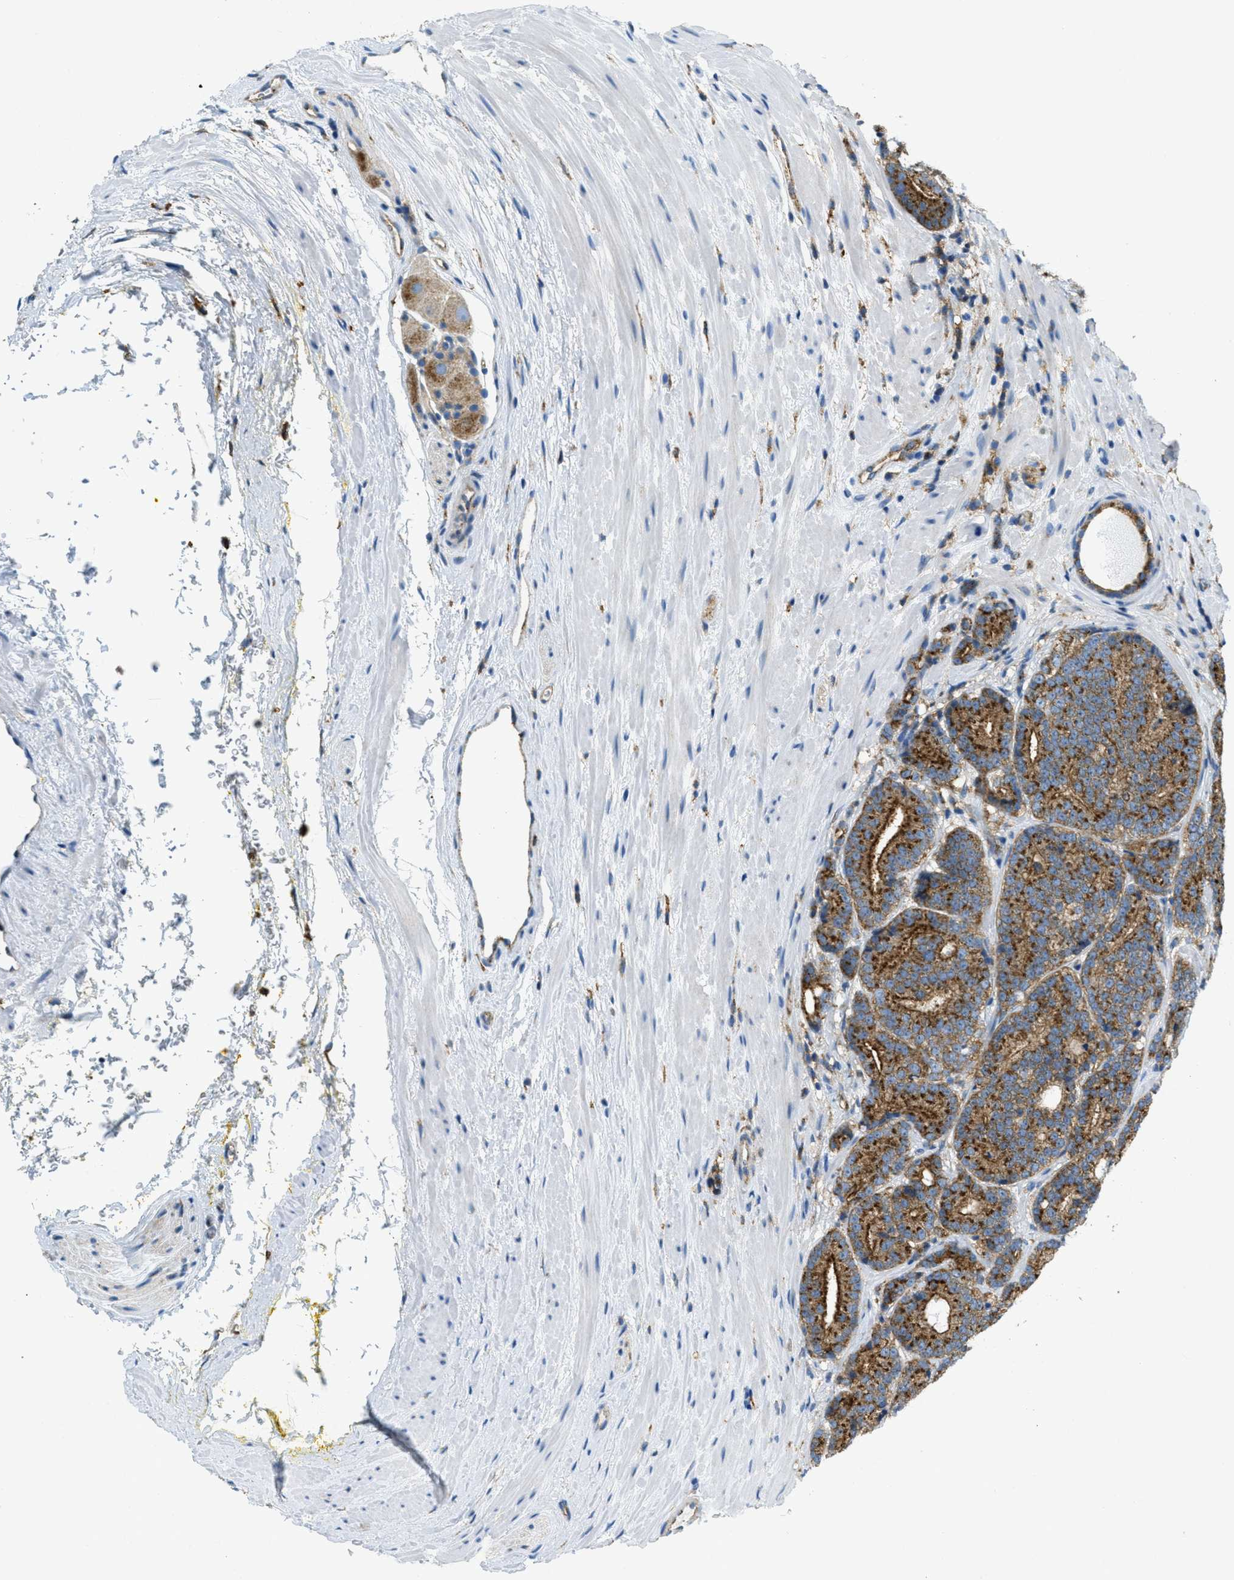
{"staining": {"intensity": "strong", "quantity": ">75%", "location": "cytoplasmic/membranous"}, "tissue": "prostate cancer", "cell_type": "Tumor cells", "image_type": "cancer", "snomed": [{"axis": "morphology", "description": "Adenocarcinoma, High grade"}, {"axis": "topography", "description": "Prostate"}], "caption": "This image displays immunohistochemistry (IHC) staining of human prostate cancer (adenocarcinoma (high-grade)), with high strong cytoplasmic/membranous positivity in approximately >75% of tumor cells.", "gene": "AP2B1", "patient": {"sex": "male", "age": 61}}